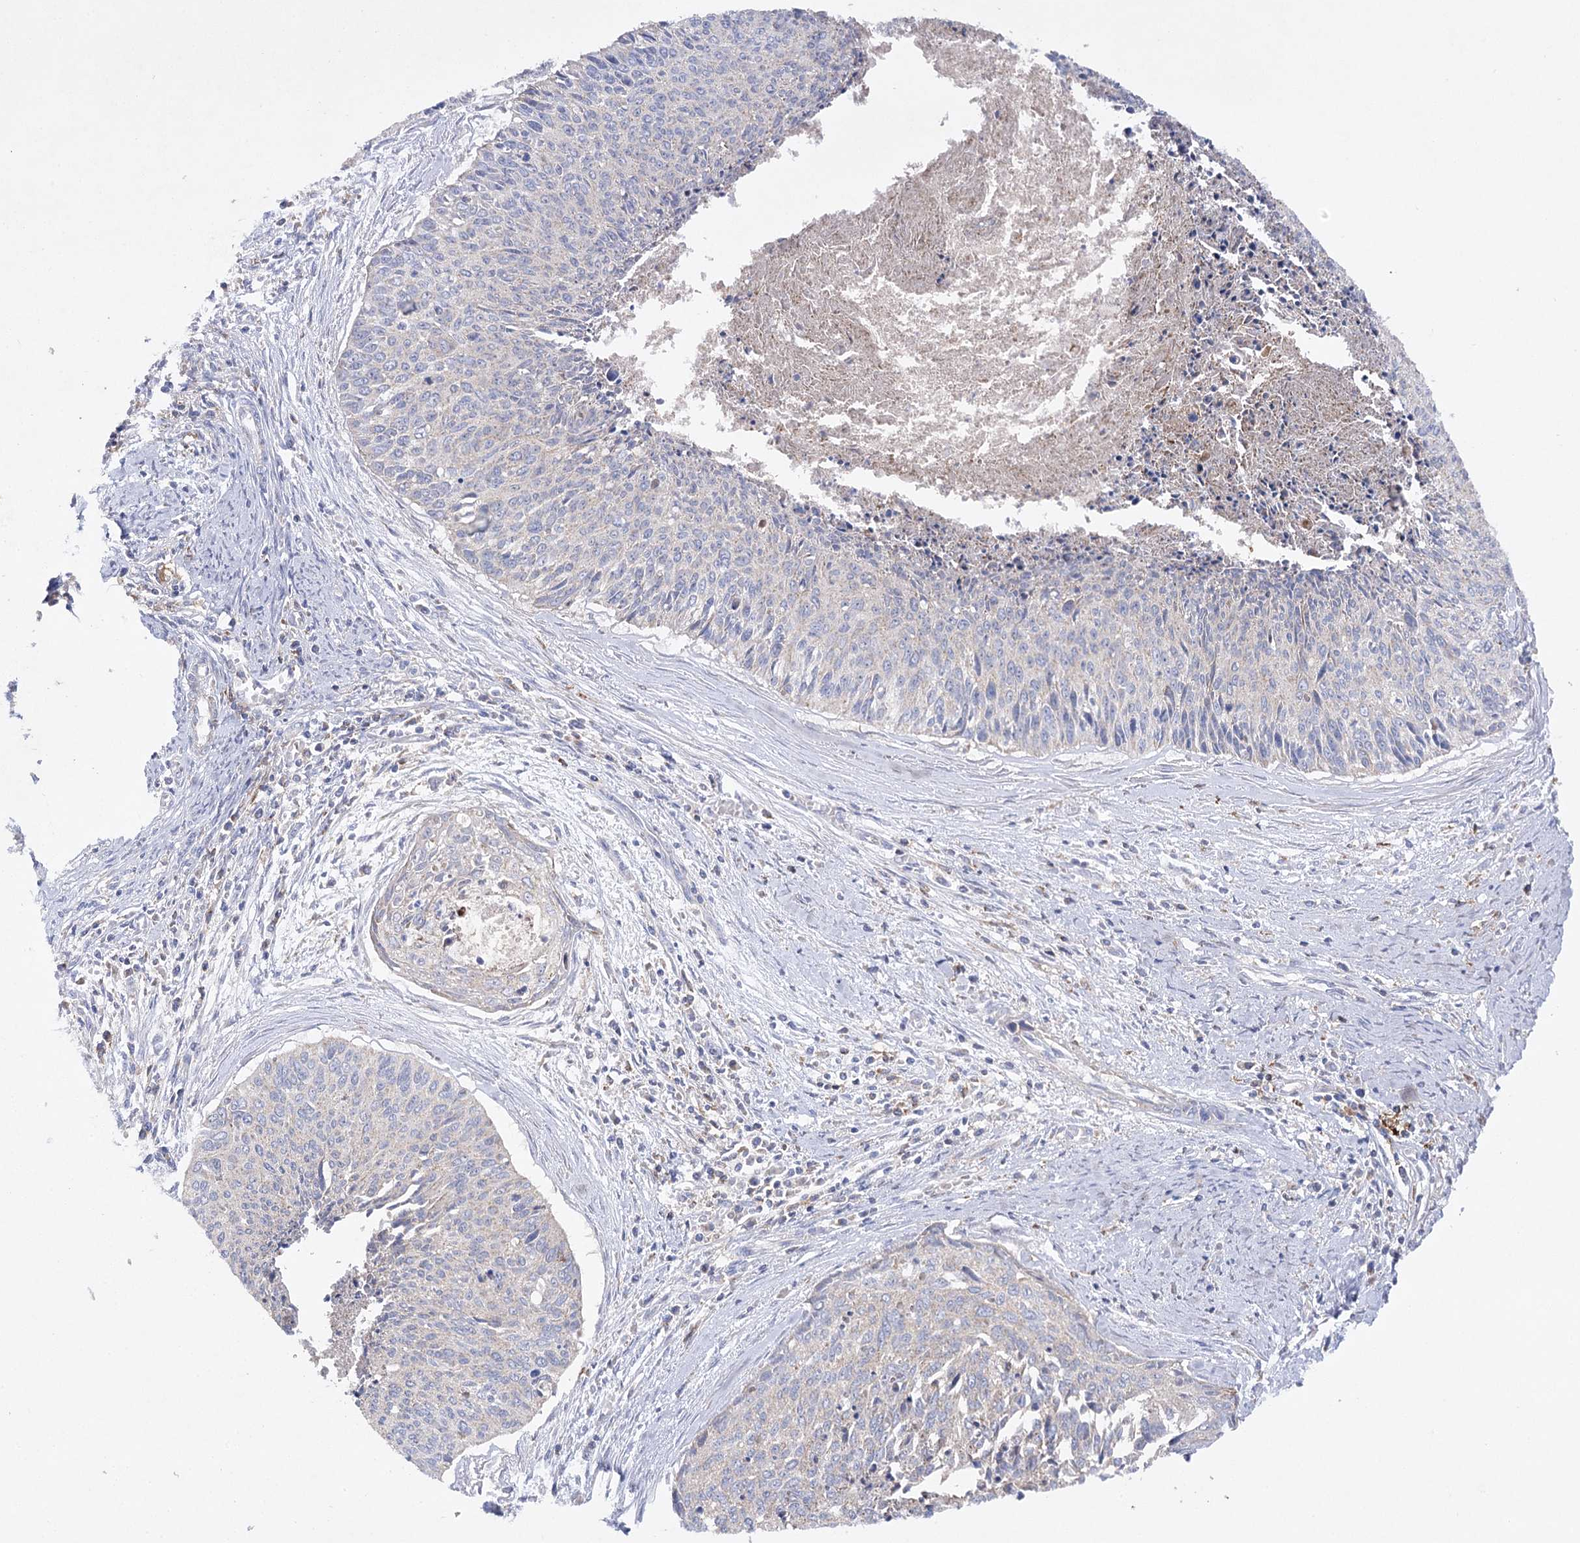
{"staining": {"intensity": "negative", "quantity": "none", "location": "none"}, "tissue": "cervical cancer", "cell_type": "Tumor cells", "image_type": "cancer", "snomed": [{"axis": "morphology", "description": "Squamous cell carcinoma, NOS"}, {"axis": "topography", "description": "Cervix"}], "caption": "A high-resolution histopathology image shows IHC staining of cervical squamous cell carcinoma, which shows no significant positivity in tumor cells.", "gene": "COX15", "patient": {"sex": "female", "age": 55}}